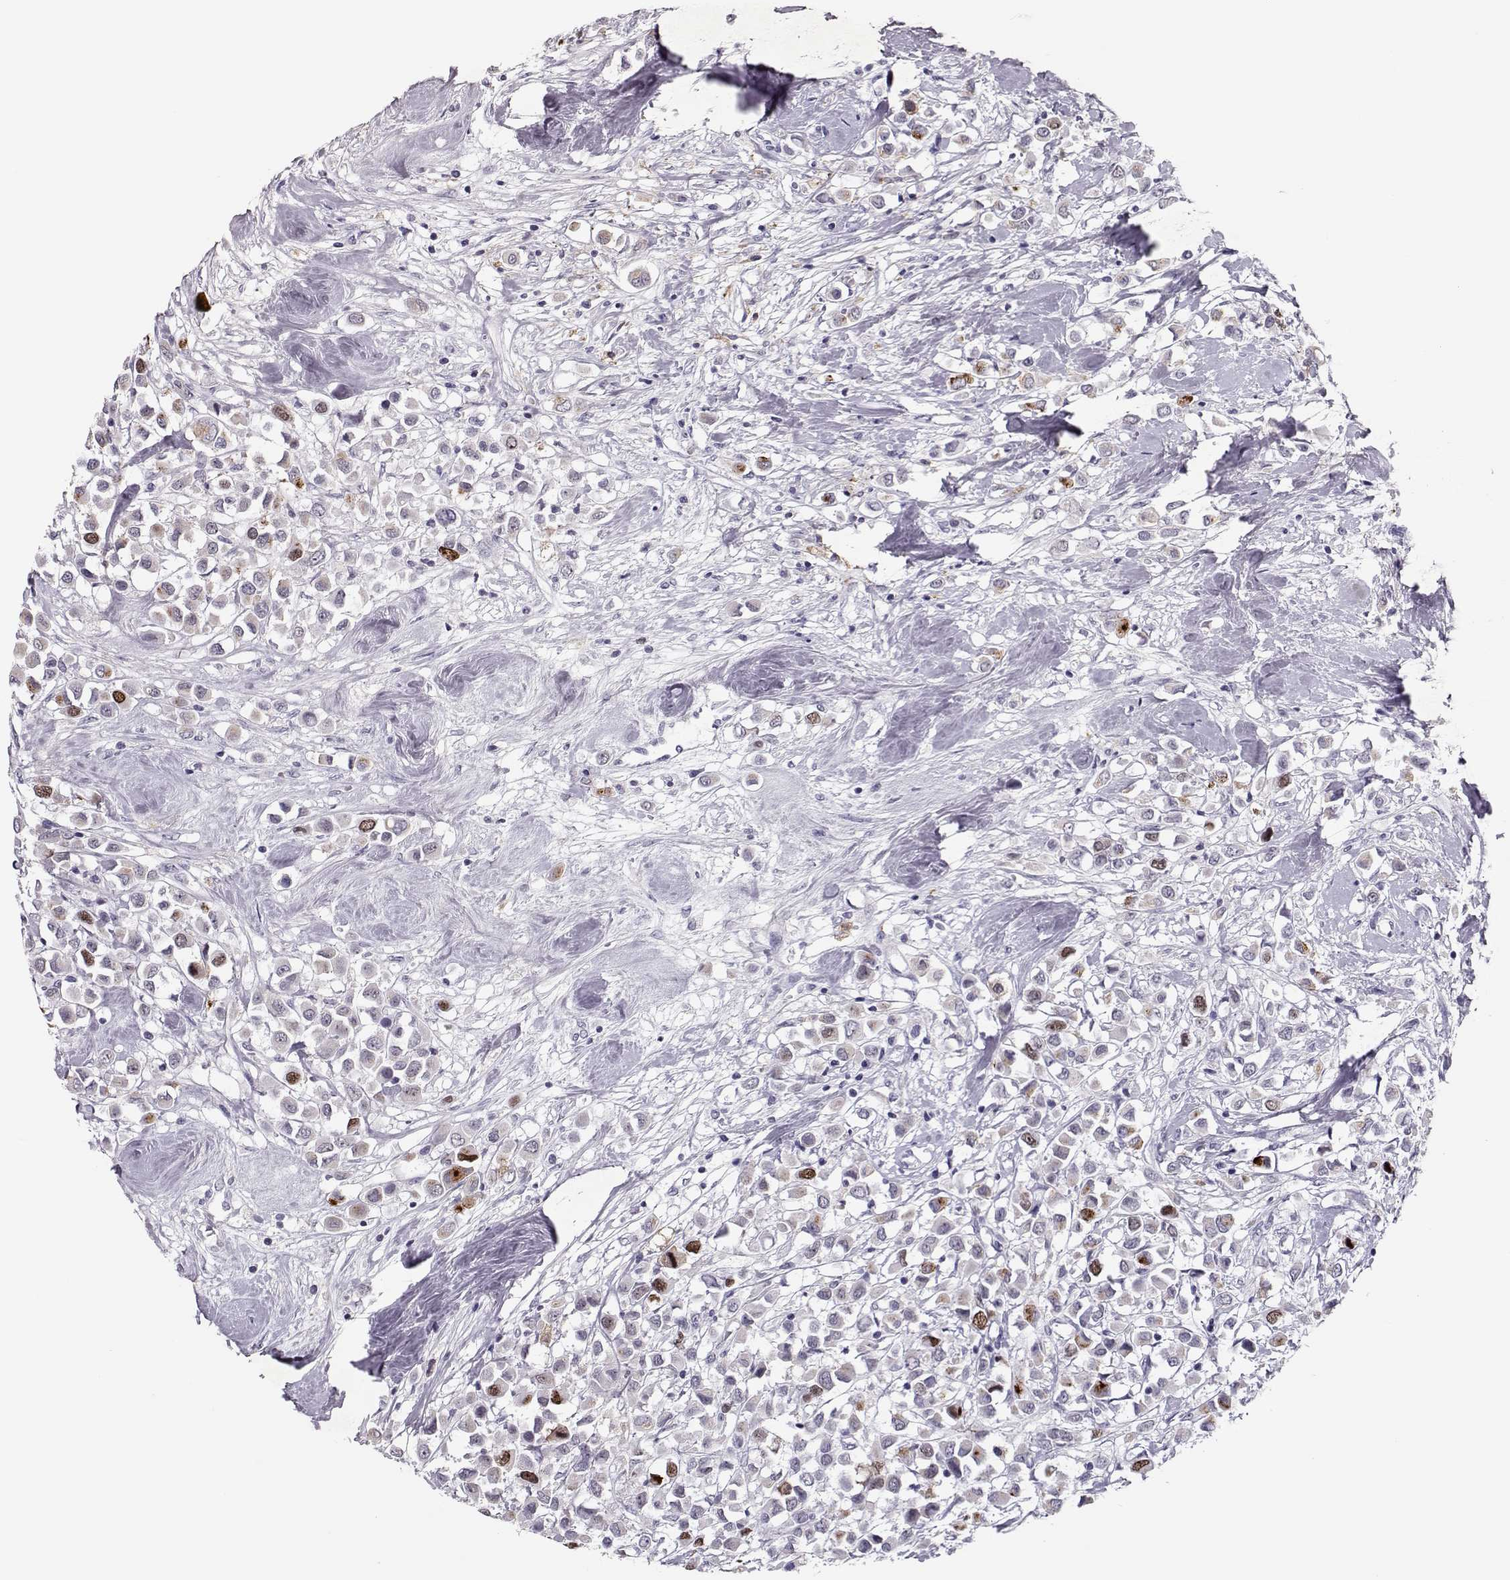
{"staining": {"intensity": "moderate", "quantity": "<25%", "location": "nuclear"}, "tissue": "breast cancer", "cell_type": "Tumor cells", "image_type": "cancer", "snomed": [{"axis": "morphology", "description": "Duct carcinoma"}, {"axis": "topography", "description": "Breast"}], "caption": "Human breast intraductal carcinoma stained with a brown dye shows moderate nuclear positive staining in about <25% of tumor cells.", "gene": "SGO1", "patient": {"sex": "female", "age": 61}}